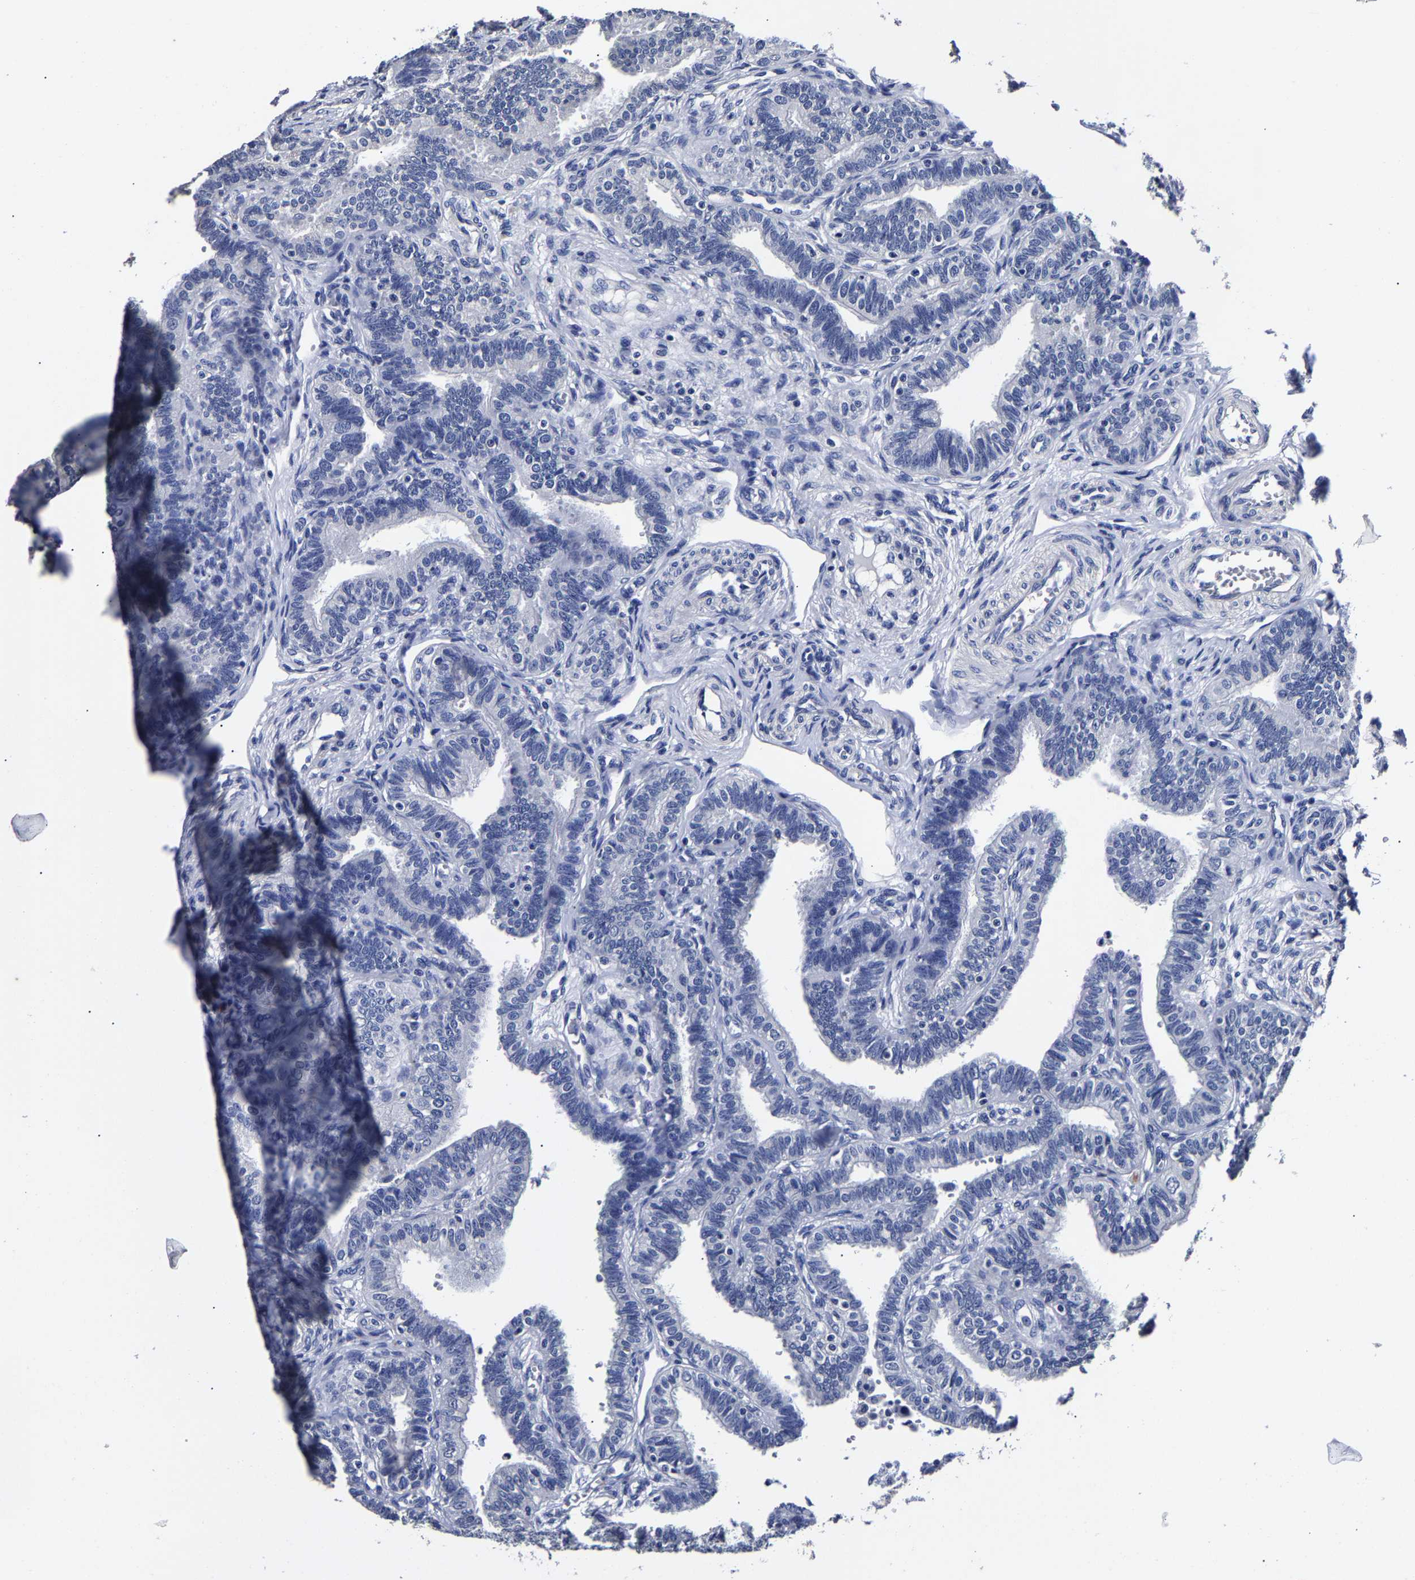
{"staining": {"intensity": "negative", "quantity": "none", "location": "none"}, "tissue": "fallopian tube", "cell_type": "Glandular cells", "image_type": "normal", "snomed": [{"axis": "morphology", "description": "Normal tissue, NOS"}, {"axis": "topography", "description": "Fallopian tube"}, {"axis": "topography", "description": "Placenta"}], "caption": "Histopathology image shows no protein positivity in glandular cells of benign fallopian tube.", "gene": "AKAP4", "patient": {"sex": "female", "age": 34}}